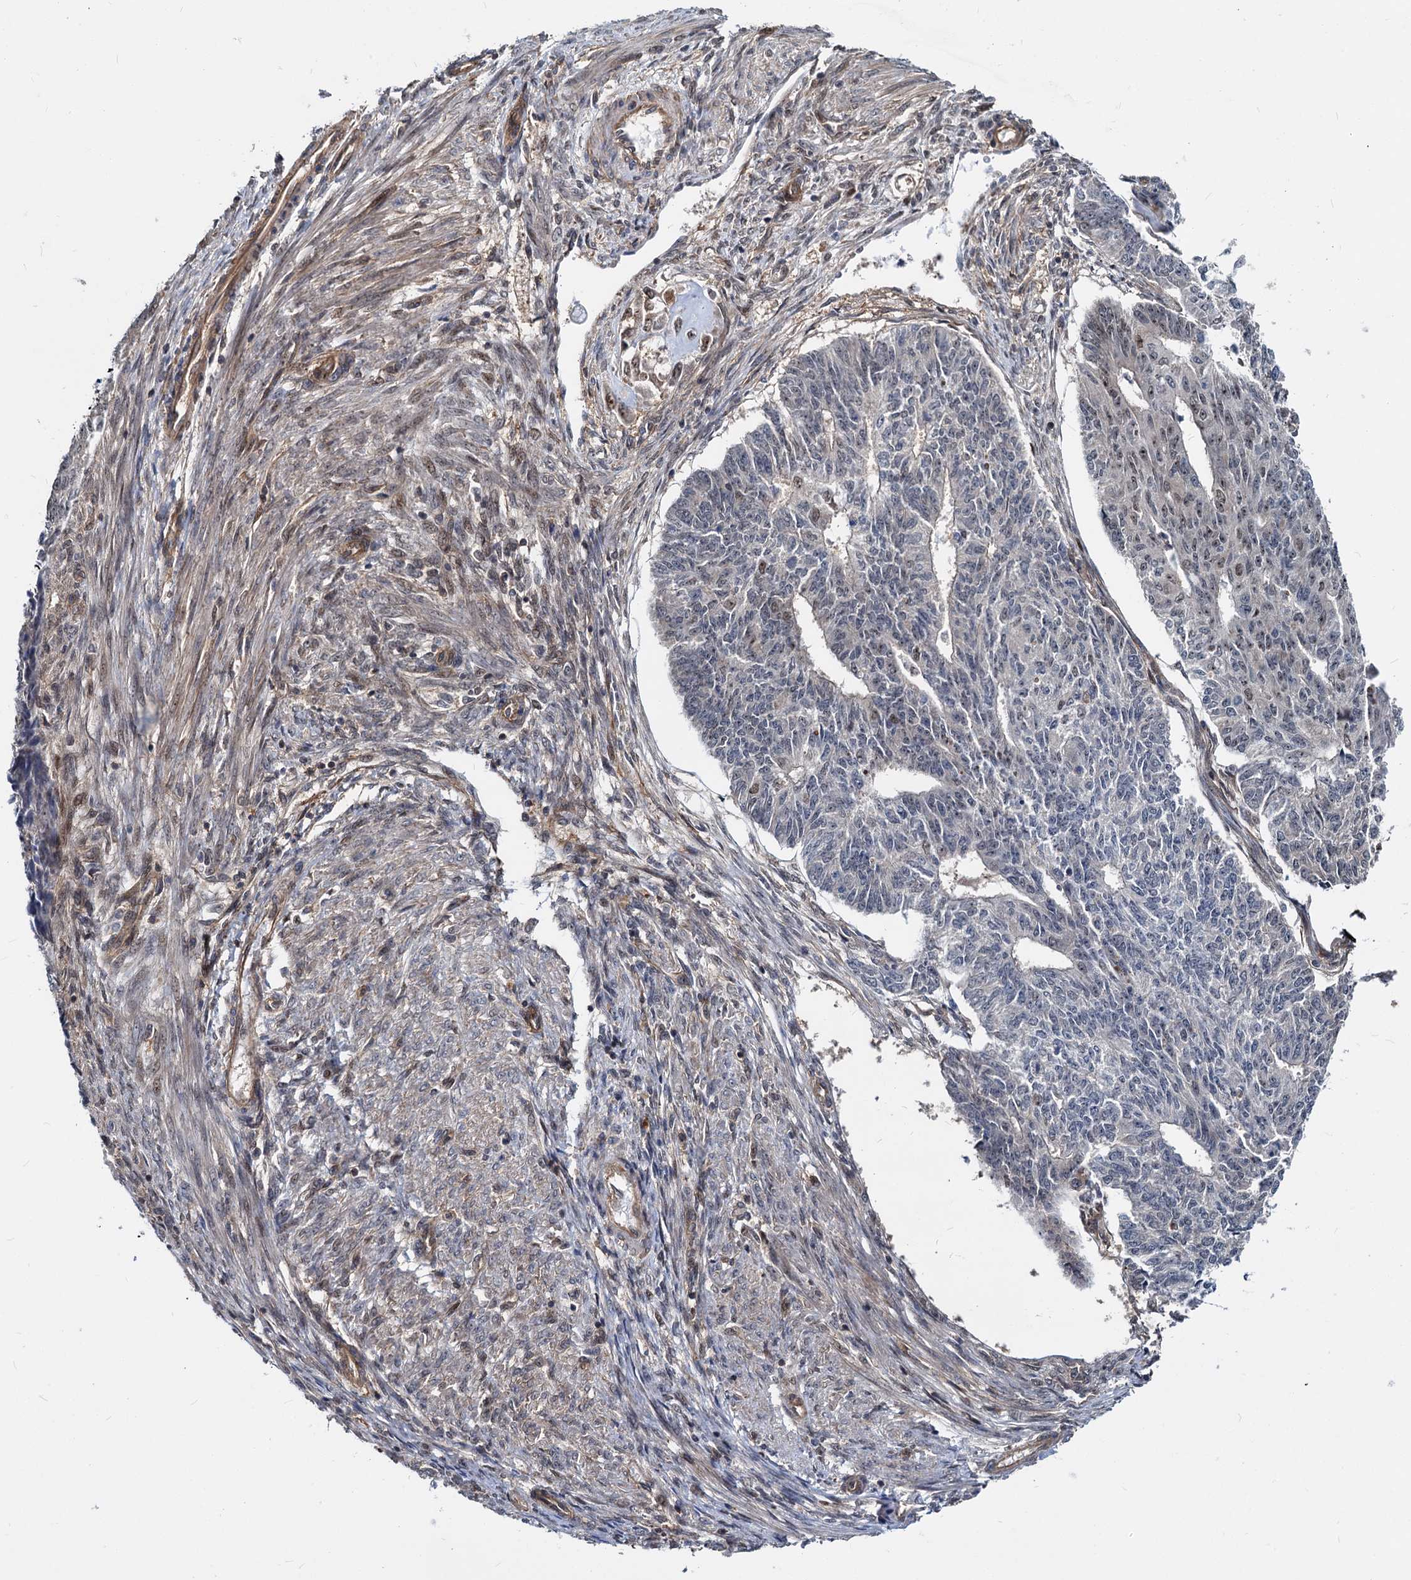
{"staining": {"intensity": "weak", "quantity": "25%-75%", "location": "nuclear"}, "tissue": "endometrial cancer", "cell_type": "Tumor cells", "image_type": "cancer", "snomed": [{"axis": "morphology", "description": "Adenocarcinoma, NOS"}, {"axis": "topography", "description": "Endometrium"}], "caption": "Protein expression analysis of endometrial cancer (adenocarcinoma) reveals weak nuclear staining in approximately 25%-75% of tumor cells.", "gene": "UBLCP1", "patient": {"sex": "female", "age": 32}}